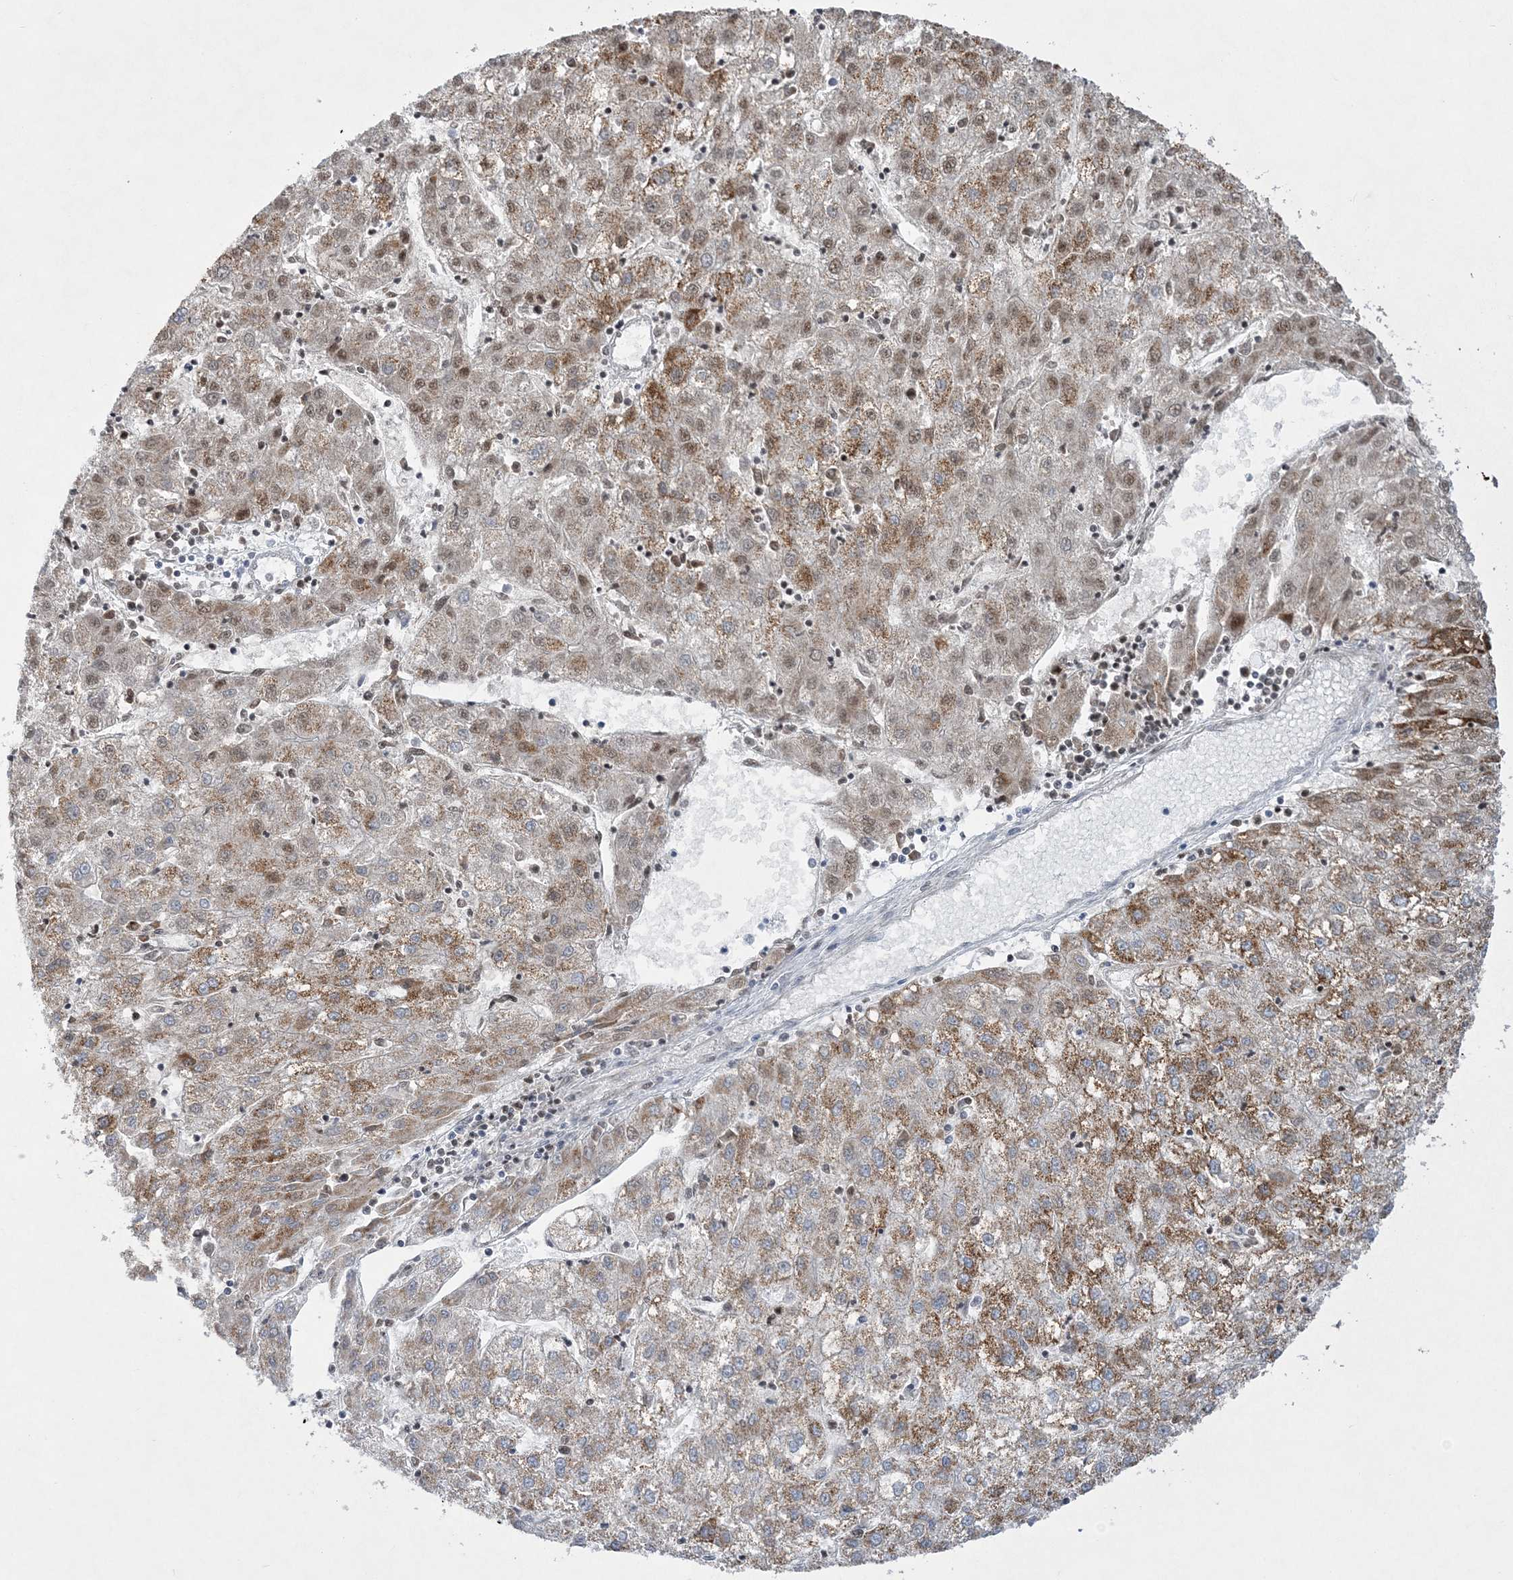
{"staining": {"intensity": "moderate", "quantity": ">75%", "location": "cytoplasmic/membranous"}, "tissue": "liver cancer", "cell_type": "Tumor cells", "image_type": "cancer", "snomed": [{"axis": "morphology", "description": "Carcinoma, Hepatocellular, NOS"}, {"axis": "topography", "description": "Liver"}], "caption": "Hepatocellular carcinoma (liver) stained for a protein (brown) exhibits moderate cytoplasmic/membranous positive expression in approximately >75% of tumor cells.", "gene": "TBC1D7", "patient": {"sex": "male", "age": 72}}